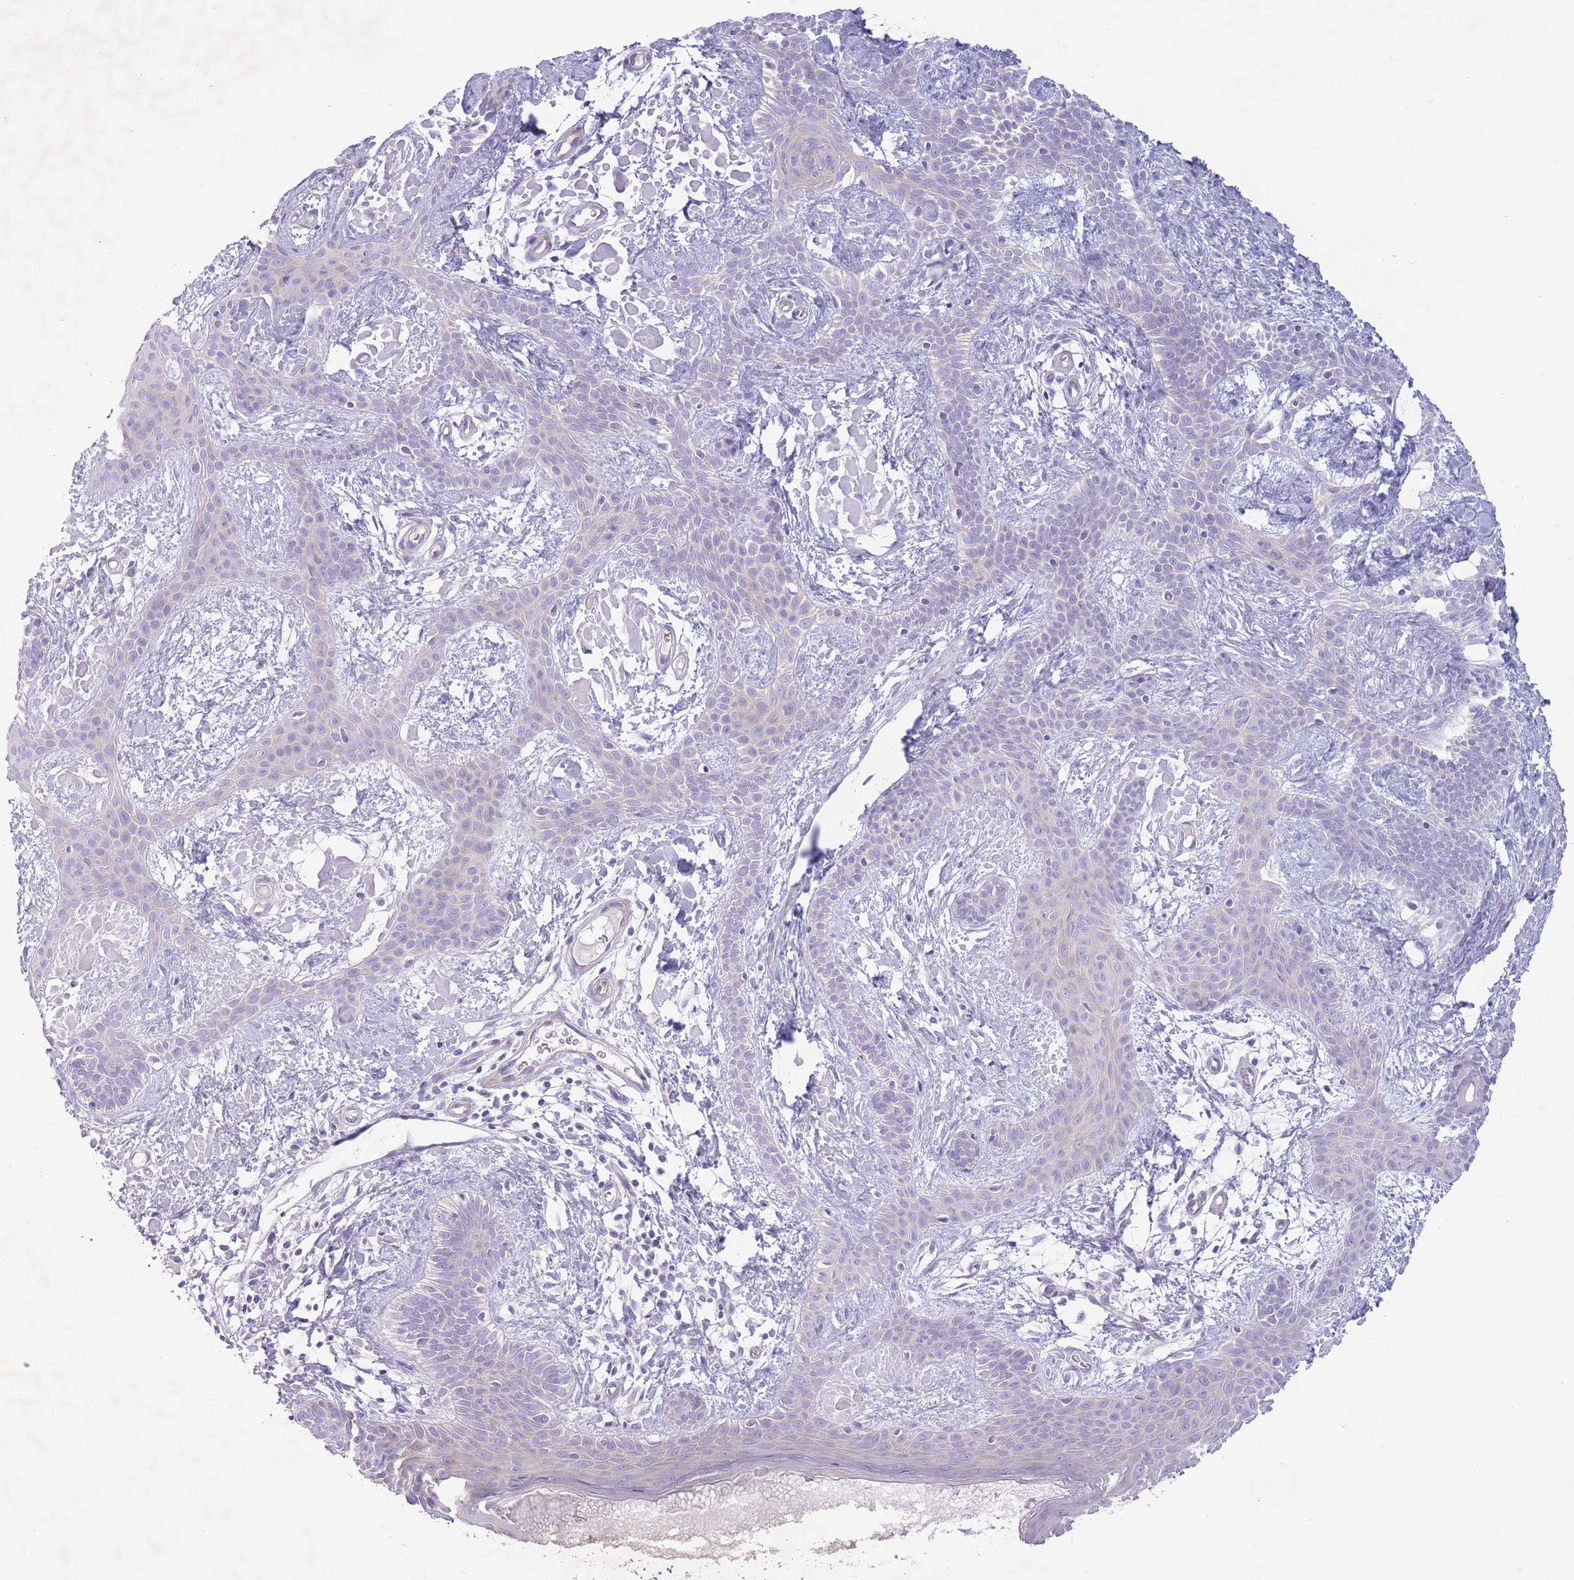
{"staining": {"intensity": "negative", "quantity": "none", "location": "none"}, "tissue": "skin cancer", "cell_type": "Tumor cells", "image_type": "cancer", "snomed": [{"axis": "morphology", "description": "Basal cell carcinoma"}, {"axis": "topography", "description": "Skin"}], "caption": "Immunohistochemistry of skin cancer (basal cell carcinoma) displays no staining in tumor cells. (DAB (3,3'-diaminobenzidine) IHC with hematoxylin counter stain).", "gene": "PNPLA5", "patient": {"sex": "male", "age": 78}}